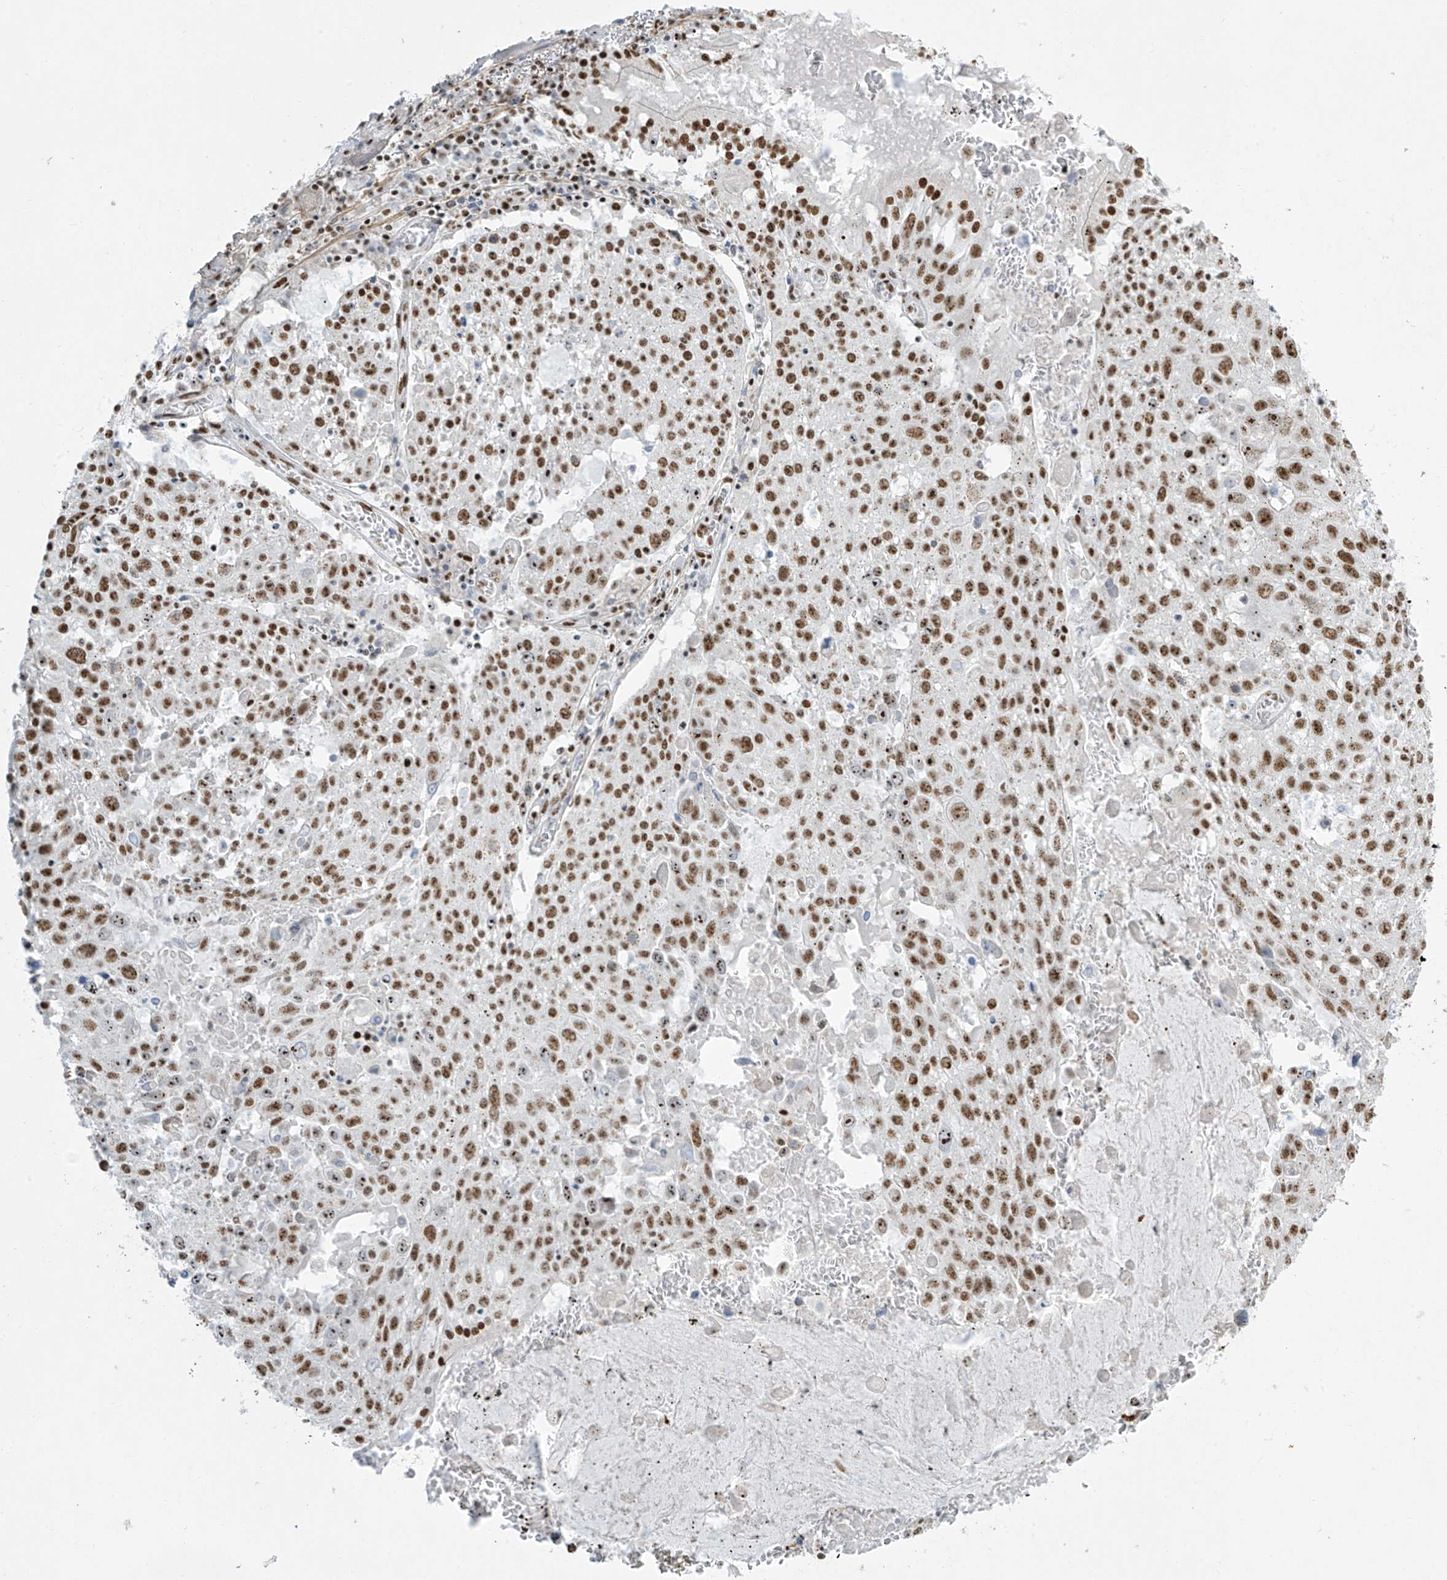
{"staining": {"intensity": "moderate", "quantity": ">75%", "location": "nuclear"}, "tissue": "lung cancer", "cell_type": "Tumor cells", "image_type": "cancer", "snomed": [{"axis": "morphology", "description": "Squamous cell carcinoma, NOS"}, {"axis": "topography", "description": "Lung"}], "caption": "Immunohistochemical staining of human lung cancer (squamous cell carcinoma) reveals medium levels of moderate nuclear protein staining in approximately >75% of tumor cells. (DAB (3,3'-diaminobenzidine) IHC, brown staining for protein, blue staining for nuclei).", "gene": "MS4A6A", "patient": {"sex": "male", "age": 65}}